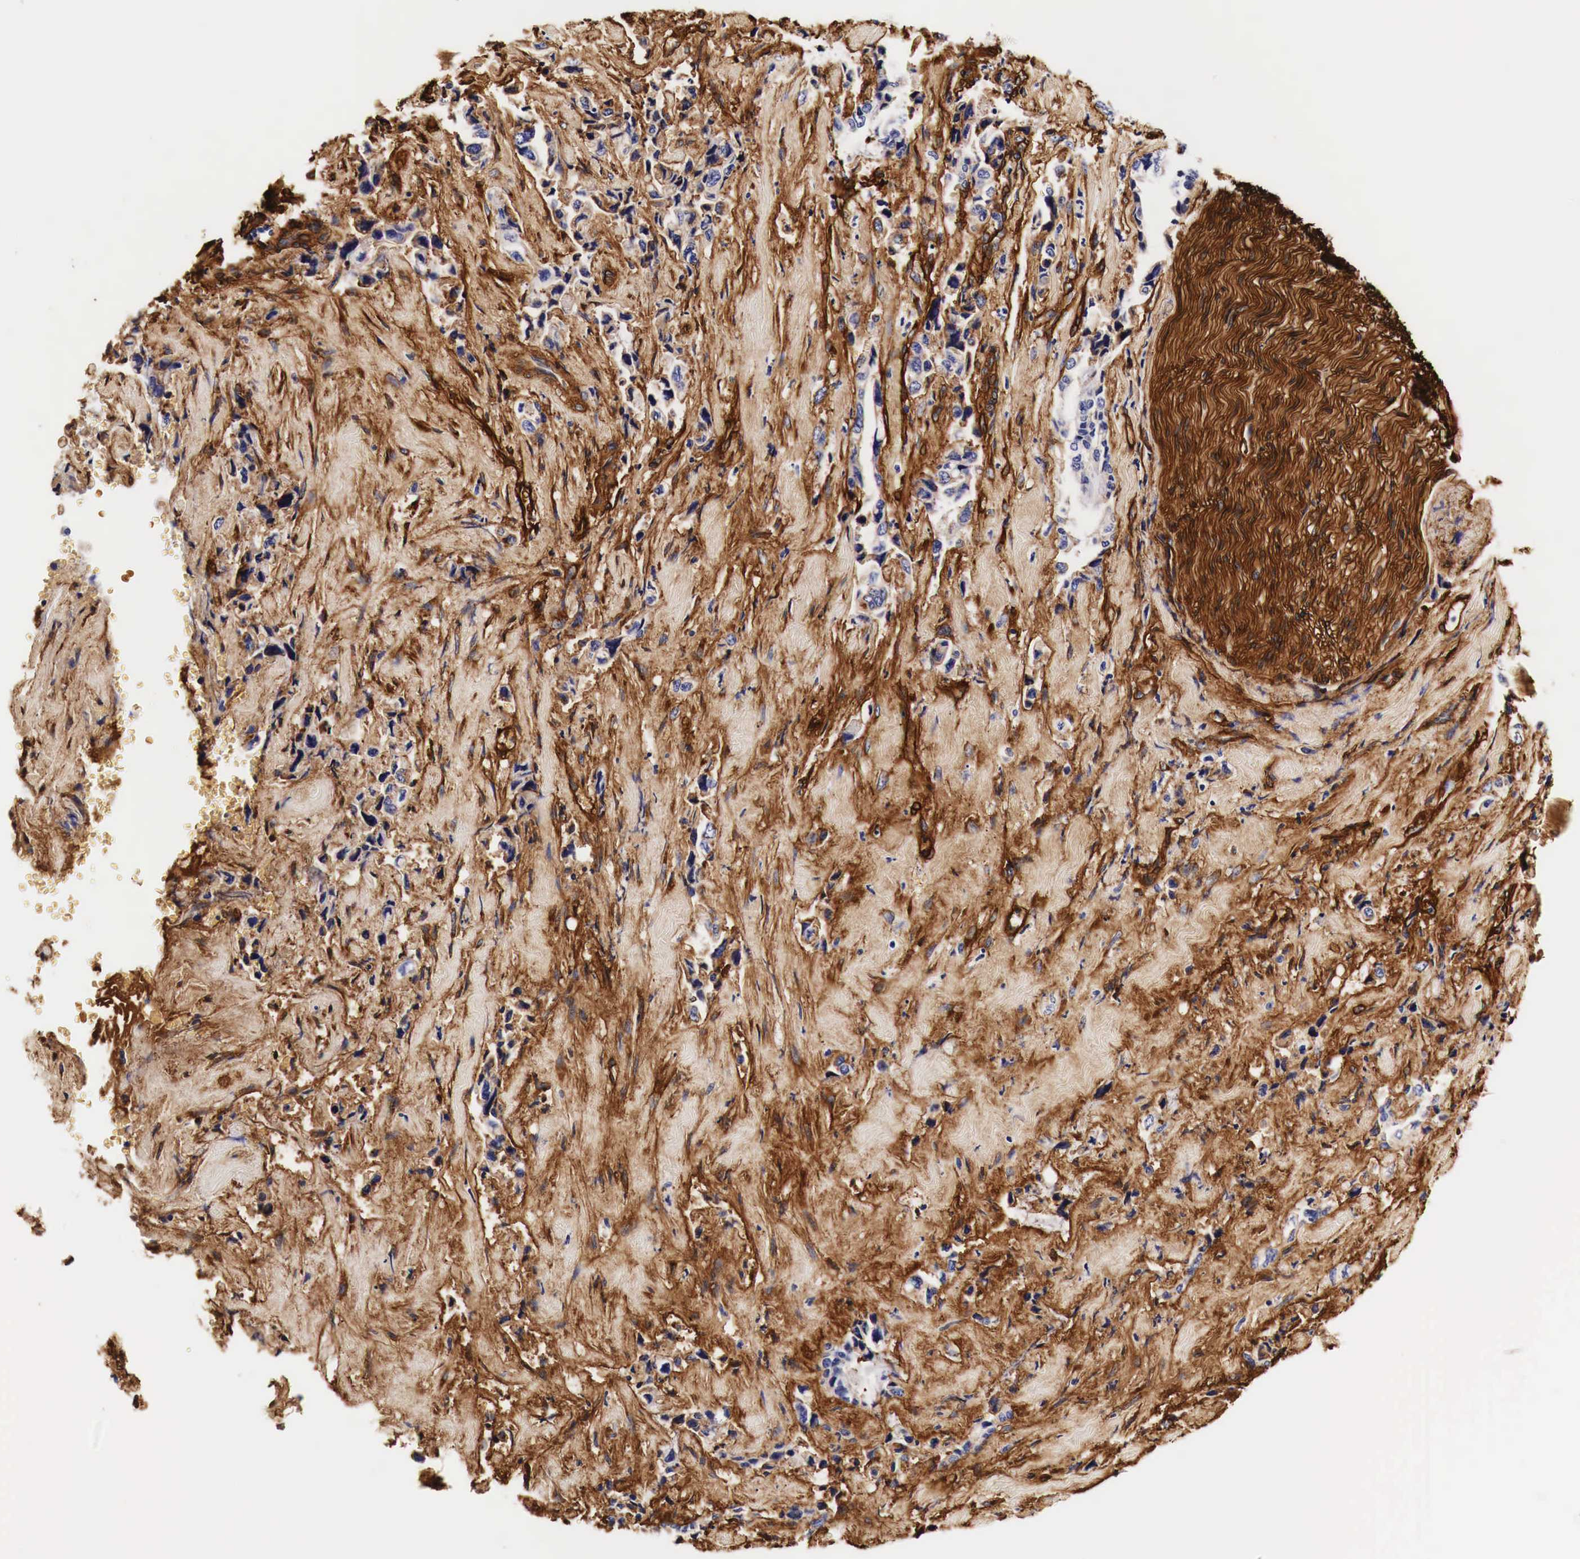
{"staining": {"intensity": "weak", "quantity": "<25%", "location": "cytoplasmic/membranous"}, "tissue": "pancreatic cancer", "cell_type": "Tumor cells", "image_type": "cancer", "snomed": [{"axis": "morphology", "description": "Adenocarcinoma, NOS"}, {"axis": "topography", "description": "Pancreas"}], "caption": "Histopathology image shows no significant protein positivity in tumor cells of adenocarcinoma (pancreatic).", "gene": "LAMB2", "patient": {"sex": "male", "age": 69}}